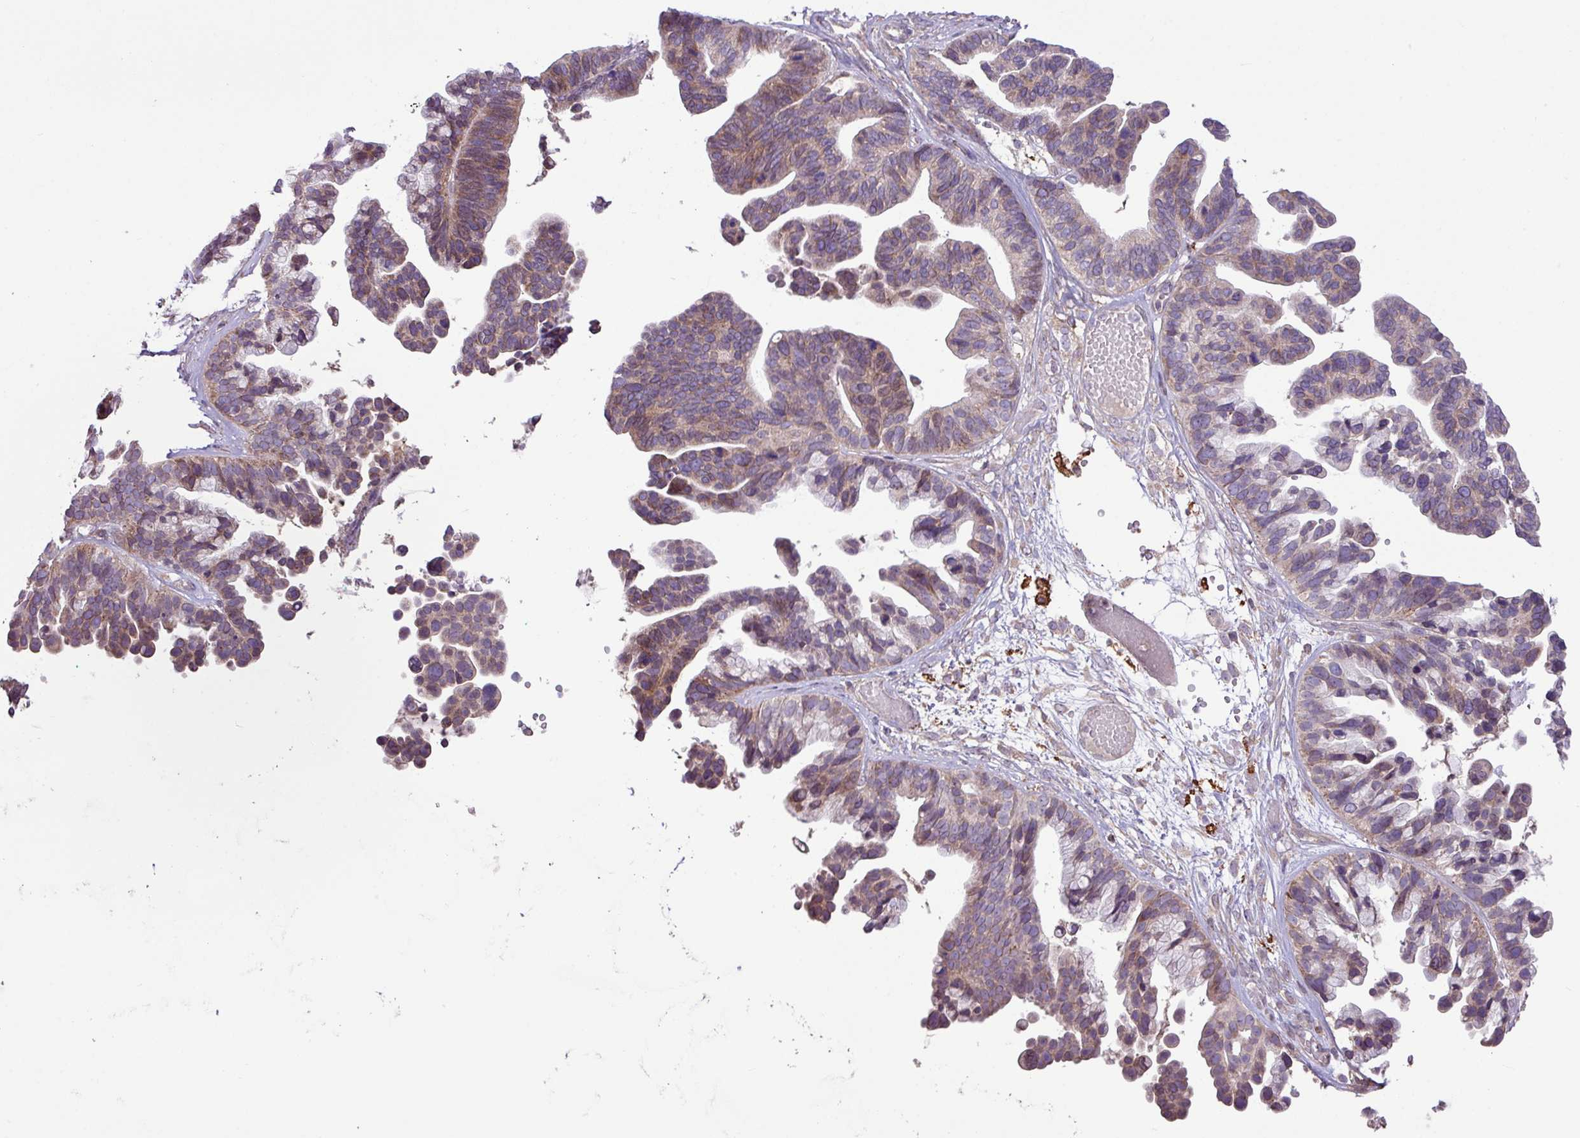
{"staining": {"intensity": "weak", "quantity": "25%-75%", "location": "cytoplasmic/membranous"}, "tissue": "ovarian cancer", "cell_type": "Tumor cells", "image_type": "cancer", "snomed": [{"axis": "morphology", "description": "Cystadenocarcinoma, serous, NOS"}, {"axis": "topography", "description": "Ovary"}], "caption": "Ovarian serous cystadenocarcinoma stained with immunohistochemistry (IHC) reveals weak cytoplasmic/membranous positivity in approximately 25%-75% of tumor cells. The protein of interest is stained brown, and the nuclei are stained in blue (DAB IHC with brightfield microscopy, high magnification).", "gene": "ARHGEF25", "patient": {"sex": "female", "age": 56}}